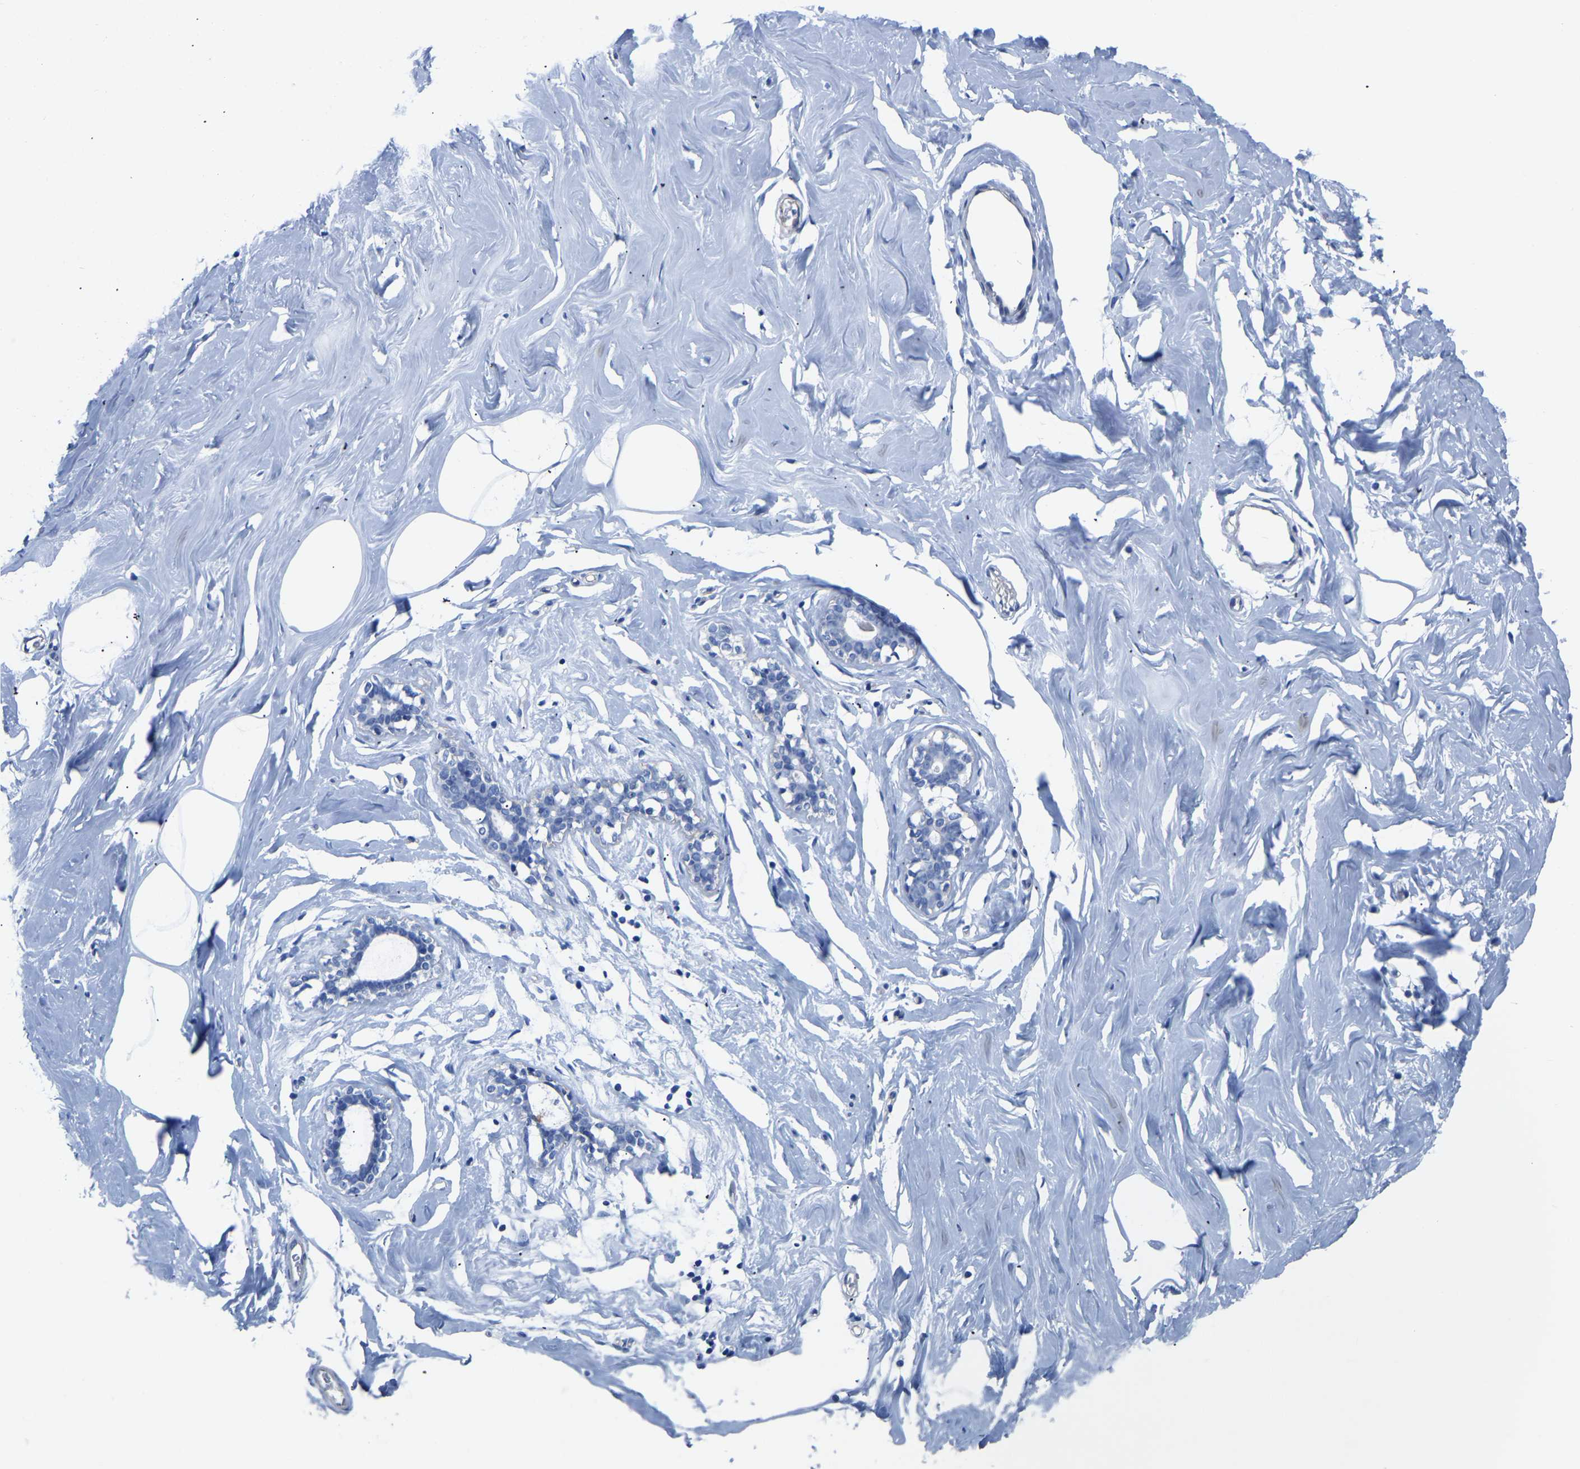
{"staining": {"intensity": "negative", "quantity": "none", "location": "none"}, "tissue": "adipose tissue", "cell_type": "Adipocytes", "image_type": "normal", "snomed": [{"axis": "morphology", "description": "Normal tissue, NOS"}, {"axis": "morphology", "description": "Fibrosis, NOS"}, {"axis": "topography", "description": "Breast"}, {"axis": "topography", "description": "Adipose tissue"}], "caption": "High magnification brightfield microscopy of unremarkable adipose tissue stained with DAB (brown) and counterstained with hematoxylin (blue): adipocytes show no significant staining. The staining is performed using DAB brown chromogen with nuclei counter-stained in using hematoxylin.", "gene": "UPK3A", "patient": {"sex": "female", "age": 39}}